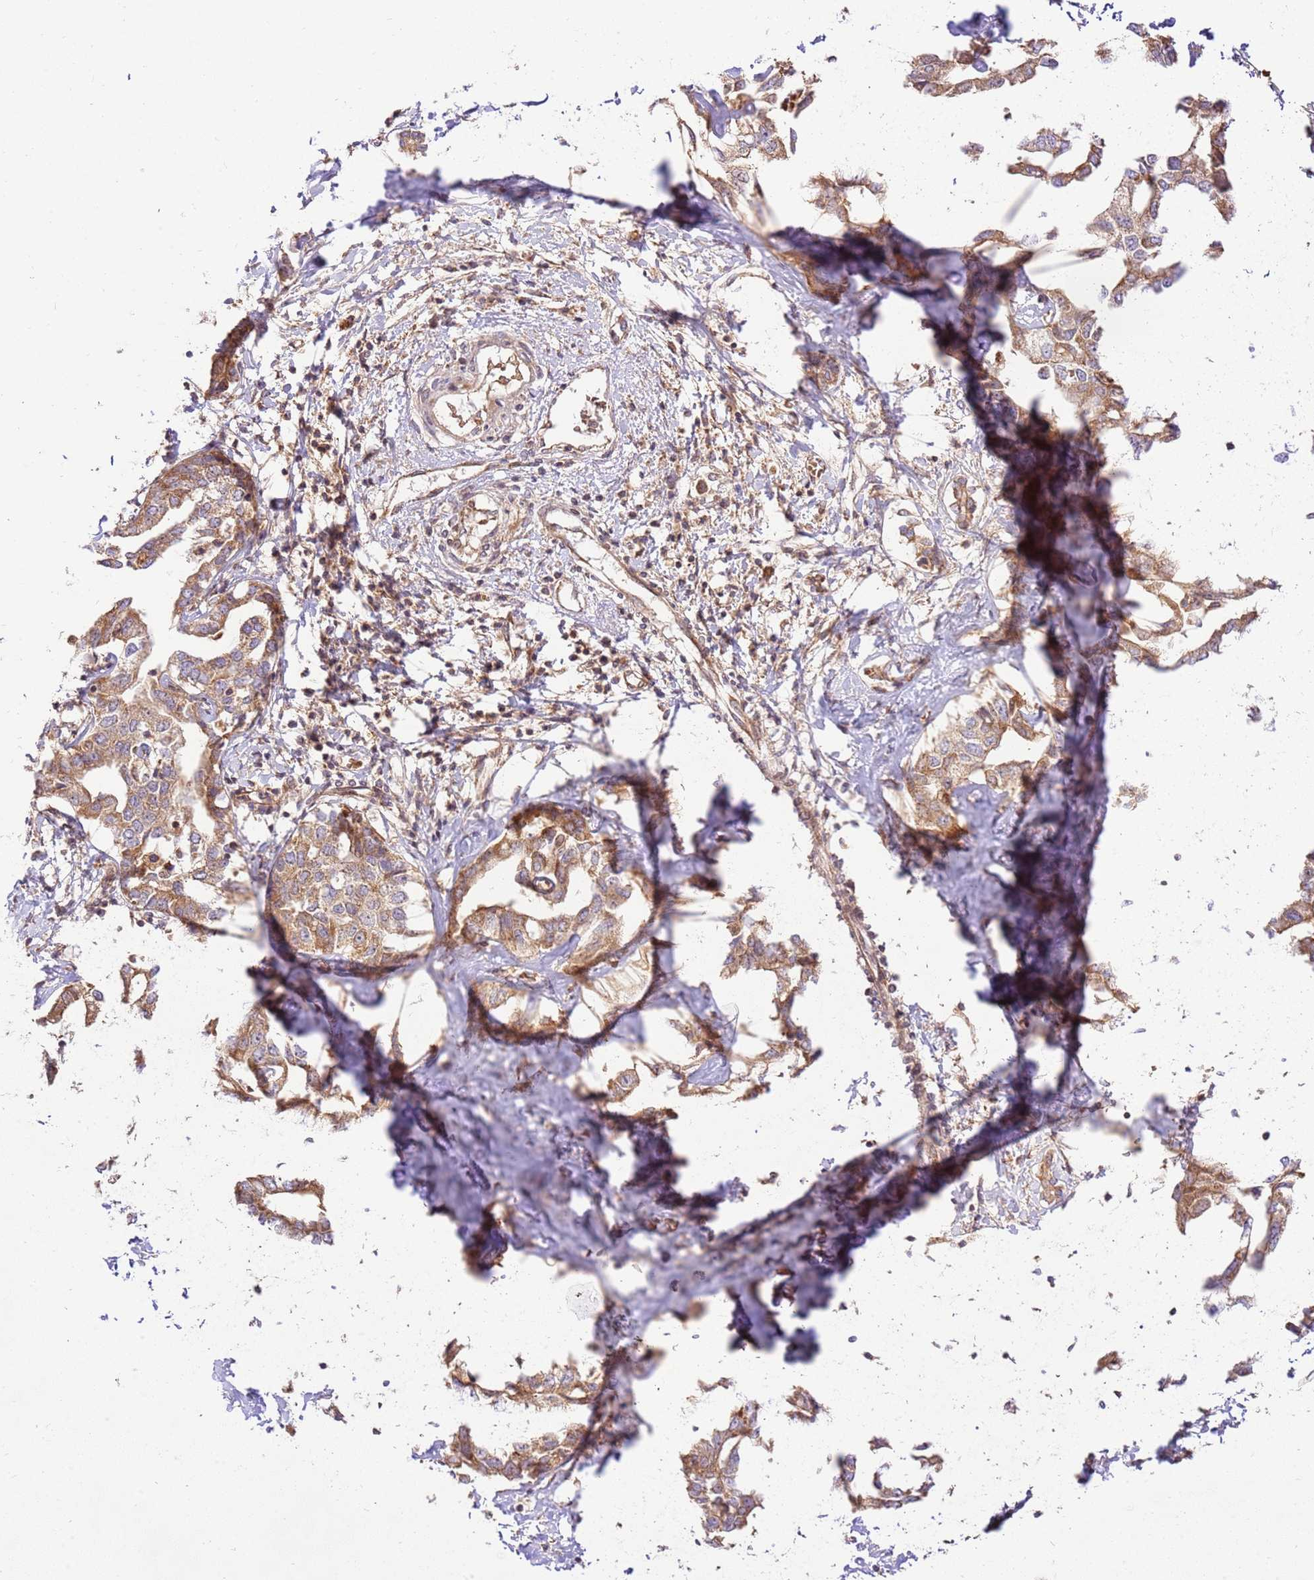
{"staining": {"intensity": "moderate", "quantity": ">75%", "location": "cytoplasmic/membranous"}, "tissue": "liver cancer", "cell_type": "Tumor cells", "image_type": "cancer", "snomed": [{"axis": "morphology", "description": "Cholangiocarcinoma"}, {"axis": "topography", "description": "Liver"}], "caption": "Protein analysis of liver cancer (cholangiocarcinoma) tissue exhibits moderate cytoplasmic/membranous positivity in approximately >75% of tumor cells.", "gene": "SPATA2L", "patient": {"sex": "male", "age": 59}}